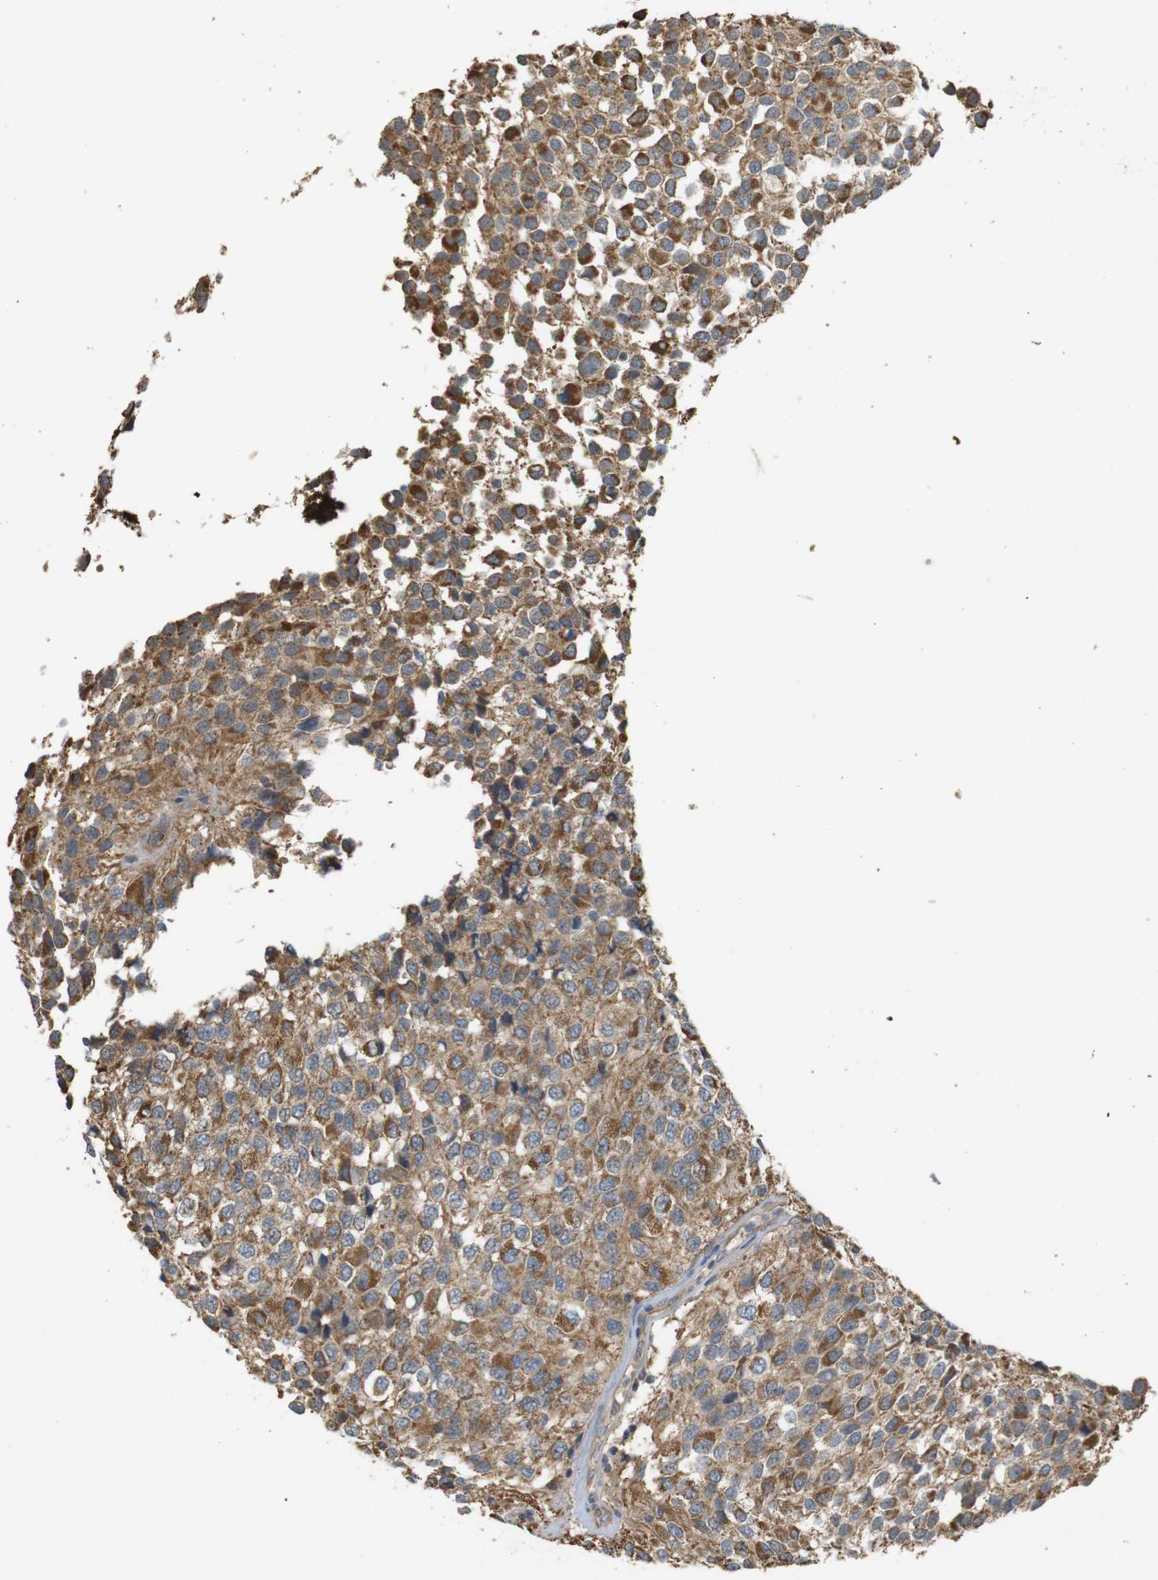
{"staining": {"intensity": "moderate", "quantity": ">75%", "location": "cytoplasmic/membranous"}, "tissue": "glioma", "cell_type": "Tumor cells", "image_type": "cancer", "snomed": [{"axis": "morphology", "description": "Glioma, malignant, High grade"}, {"axis": "topography", "description": "Brain"}], "caption": "High-magnification brightfield microscopy of glioma stained with DAB (3,3'-diaminobenzidine) (brown) and counterstained with hematoxylin (blue). tumor cells exhibit moderate cytoplasmic/membranous expression is appreciated in approximately>75% of cells. Using DAB (3,3'-diaminobenzidine) (brown) and hematoxylin (blue) stains, captured at high magnification using brightfield microscopy.", "gene": "KSR1", "patient": {"sex": "male", "age": 32}}